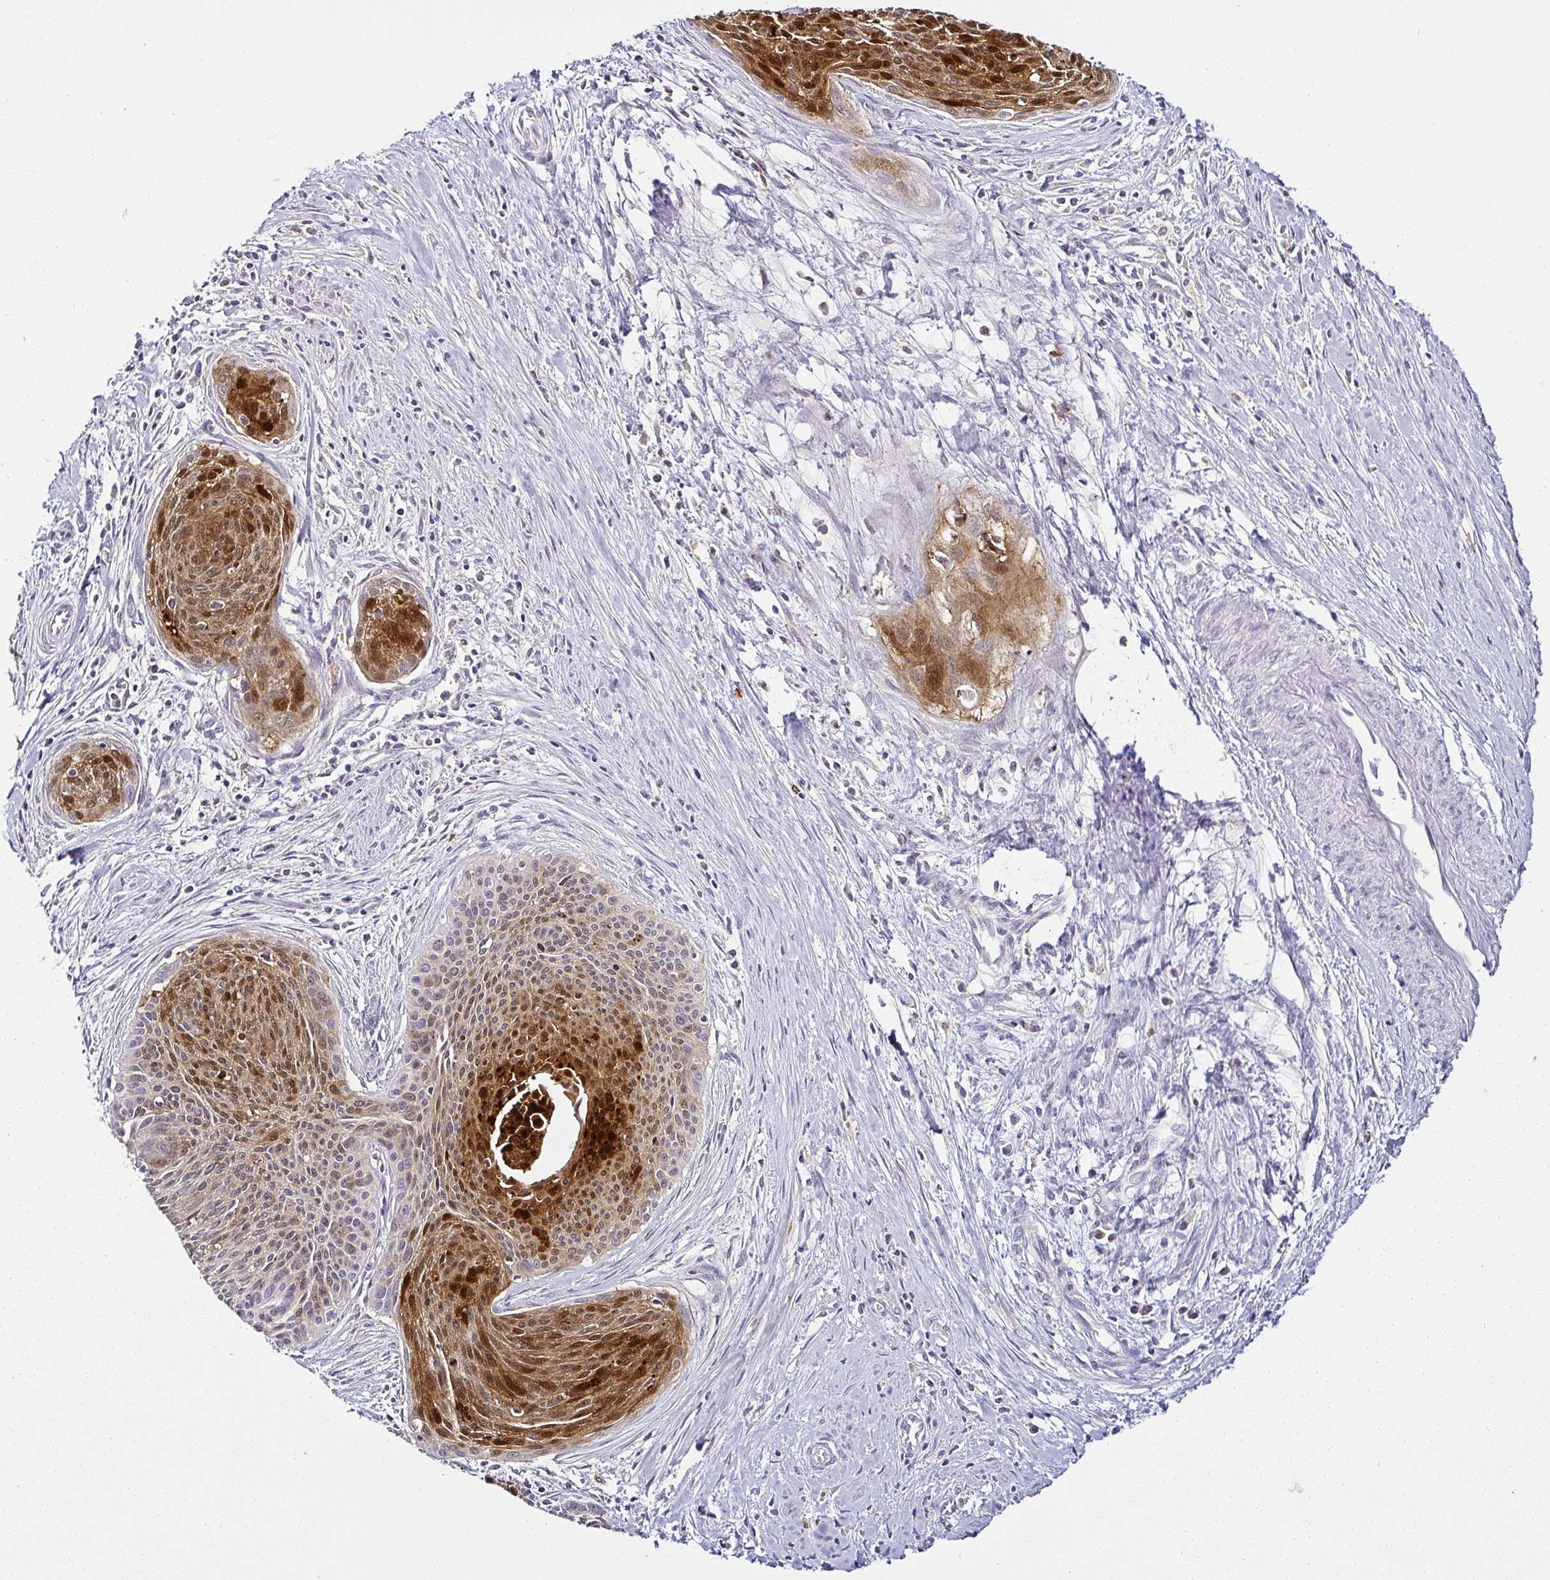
{"staining": {"intensity": "strong", "quantity": "25%-75%", "location": "cytoplasmic/membranous,nuclear"}, "tissue": "cervical cancer", "cell_type": "Tumor cells", "image_type": "cancer", "snomed": [{"axis": "morphology", "description": "Squamous cell carcinoma, NOS"}, {"axis": "topography", "description": "Cervix"}], "caption": "This photomicrograph reveals squamous cell carcinoma (cervical) stained with immunohistochemistry (IHC) to label a protein in brown. The cytoplasmic/membranous and nuclear of tumor cells show strong positivity for the protein. Nuclei are counter-stained blue.", "gene": "SERPINB3", "patient": {"sex": "female", "age": 55}}